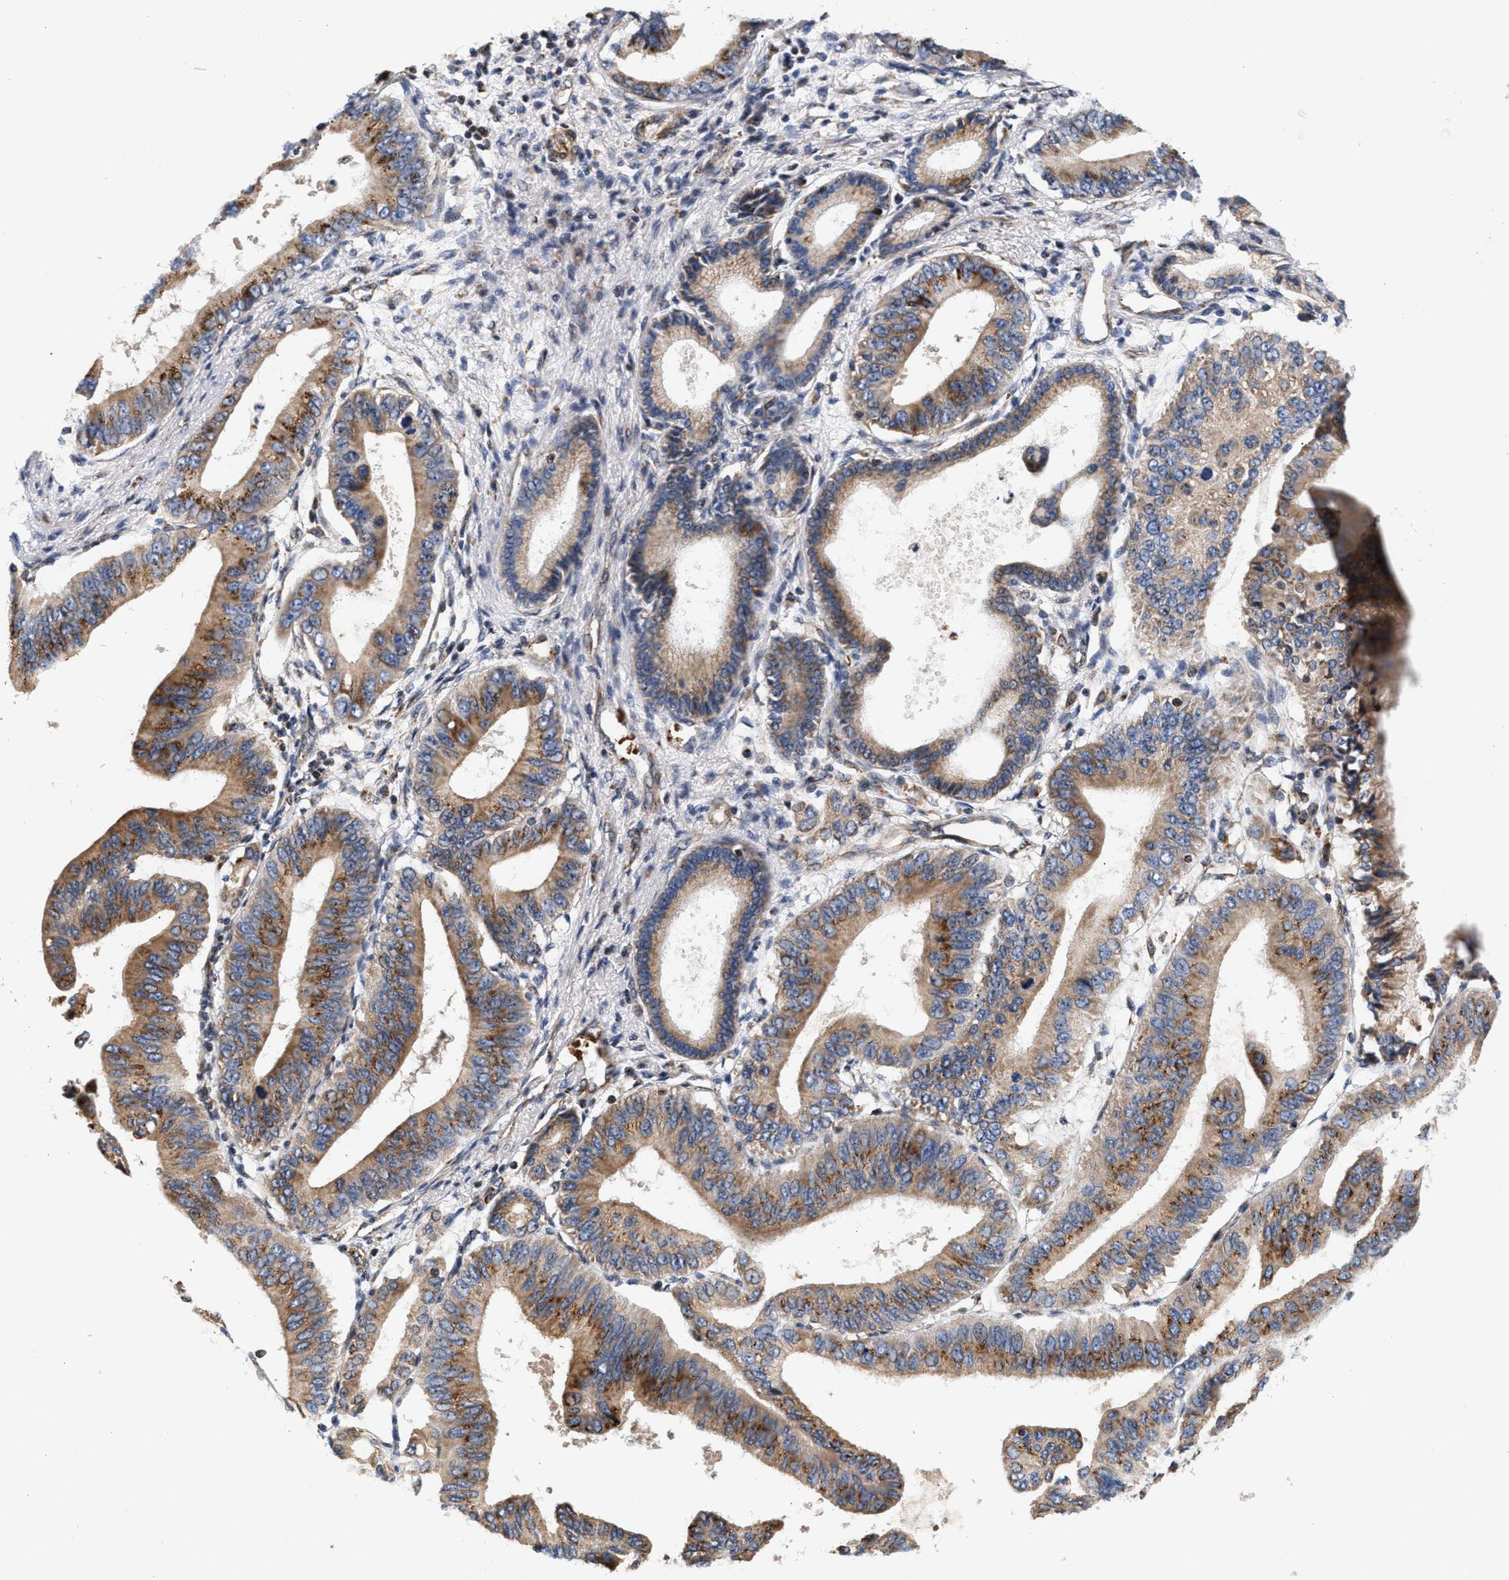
{"staining": {"intensity": "moderate", "quantity": ">75%", "location": "cytoplasmic/membranous"}, "tissue": "pancreatic cancer", "cell_type": "Tumor cells", "image_type": "cancer", "snomed": [{"axis": "morphology", "description": "Adenocarcinoma, NOS"}, {"axis": "topography", "description": "Pancreas"}], "caption": "Immunohistochemistry staining of pancreatic cancer (adenocarcinoma), which exhibits medium levels of moderate cytoplasmic/membranous positivity in about >75% of tumor cells indicating moderate cytoplasmic/membranous protein staining. The staining was performed using DAB (3,3'-diaminobenzidine) (brown) for protein detection and nuclei were counterstained in hematoxylin (blue).", "gene": "SGK1", "patient": {"sex": "male", "age": 77}}